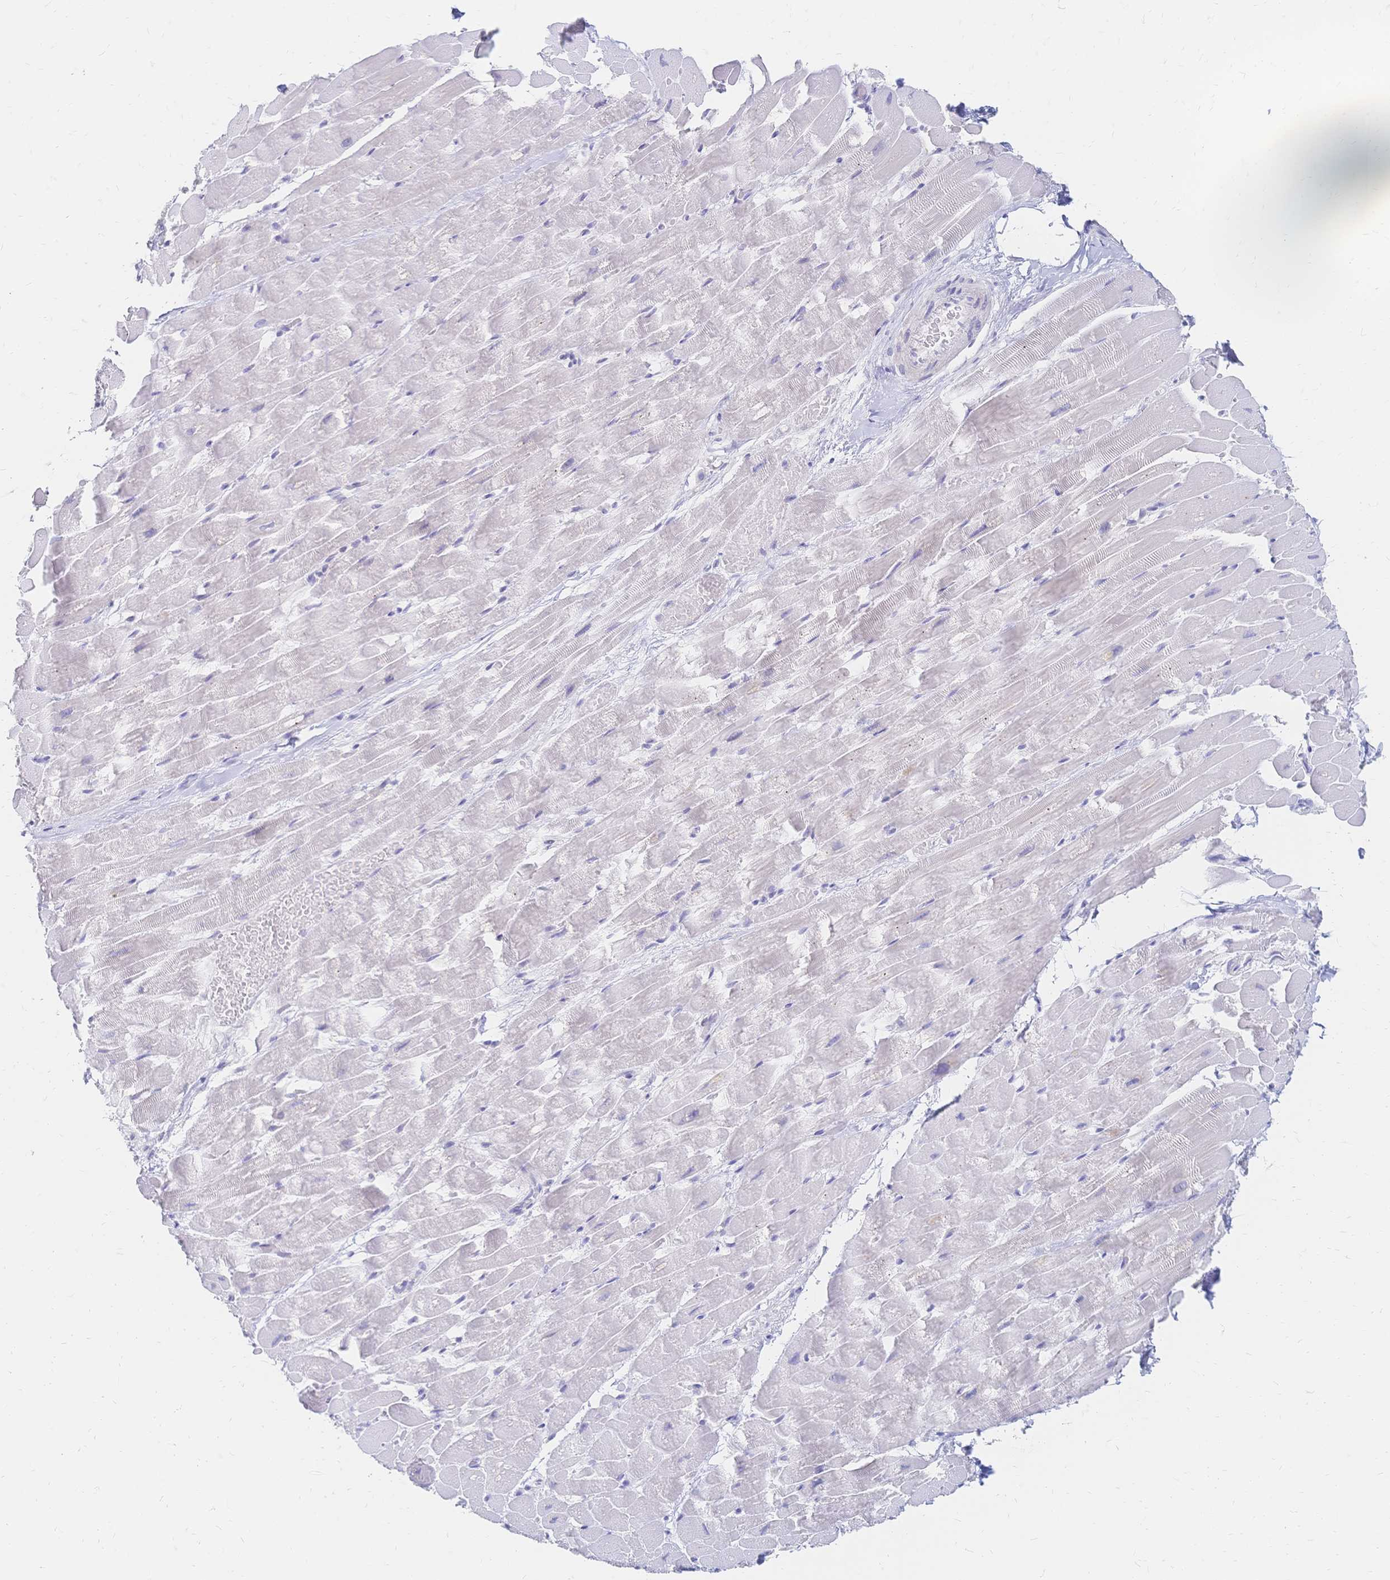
{"staining": {"intensity": "negative", "quantity": "none", "location": "none"}, "tissue": "heart muscle", "cell_type": "Cardiomyocytes", "image_type": "normal", "snomed": [{"axis": "morphology", "description": "Normal tissue, NOS"}, {"axis": "topography", "description": "Heart"}], "caption": "IHC of normal heart muscle exhibits no positivity in cardiomyocytes. Brightfield microscopy of immunohistochemistry (IHC) stained with DAB (3,3'-diaminobenzidine) (brown) and hematoxylin (blue), captured at high magnification.", "gene": "PSORS1C2", "patient": {"sex": "male", "age": 37}}